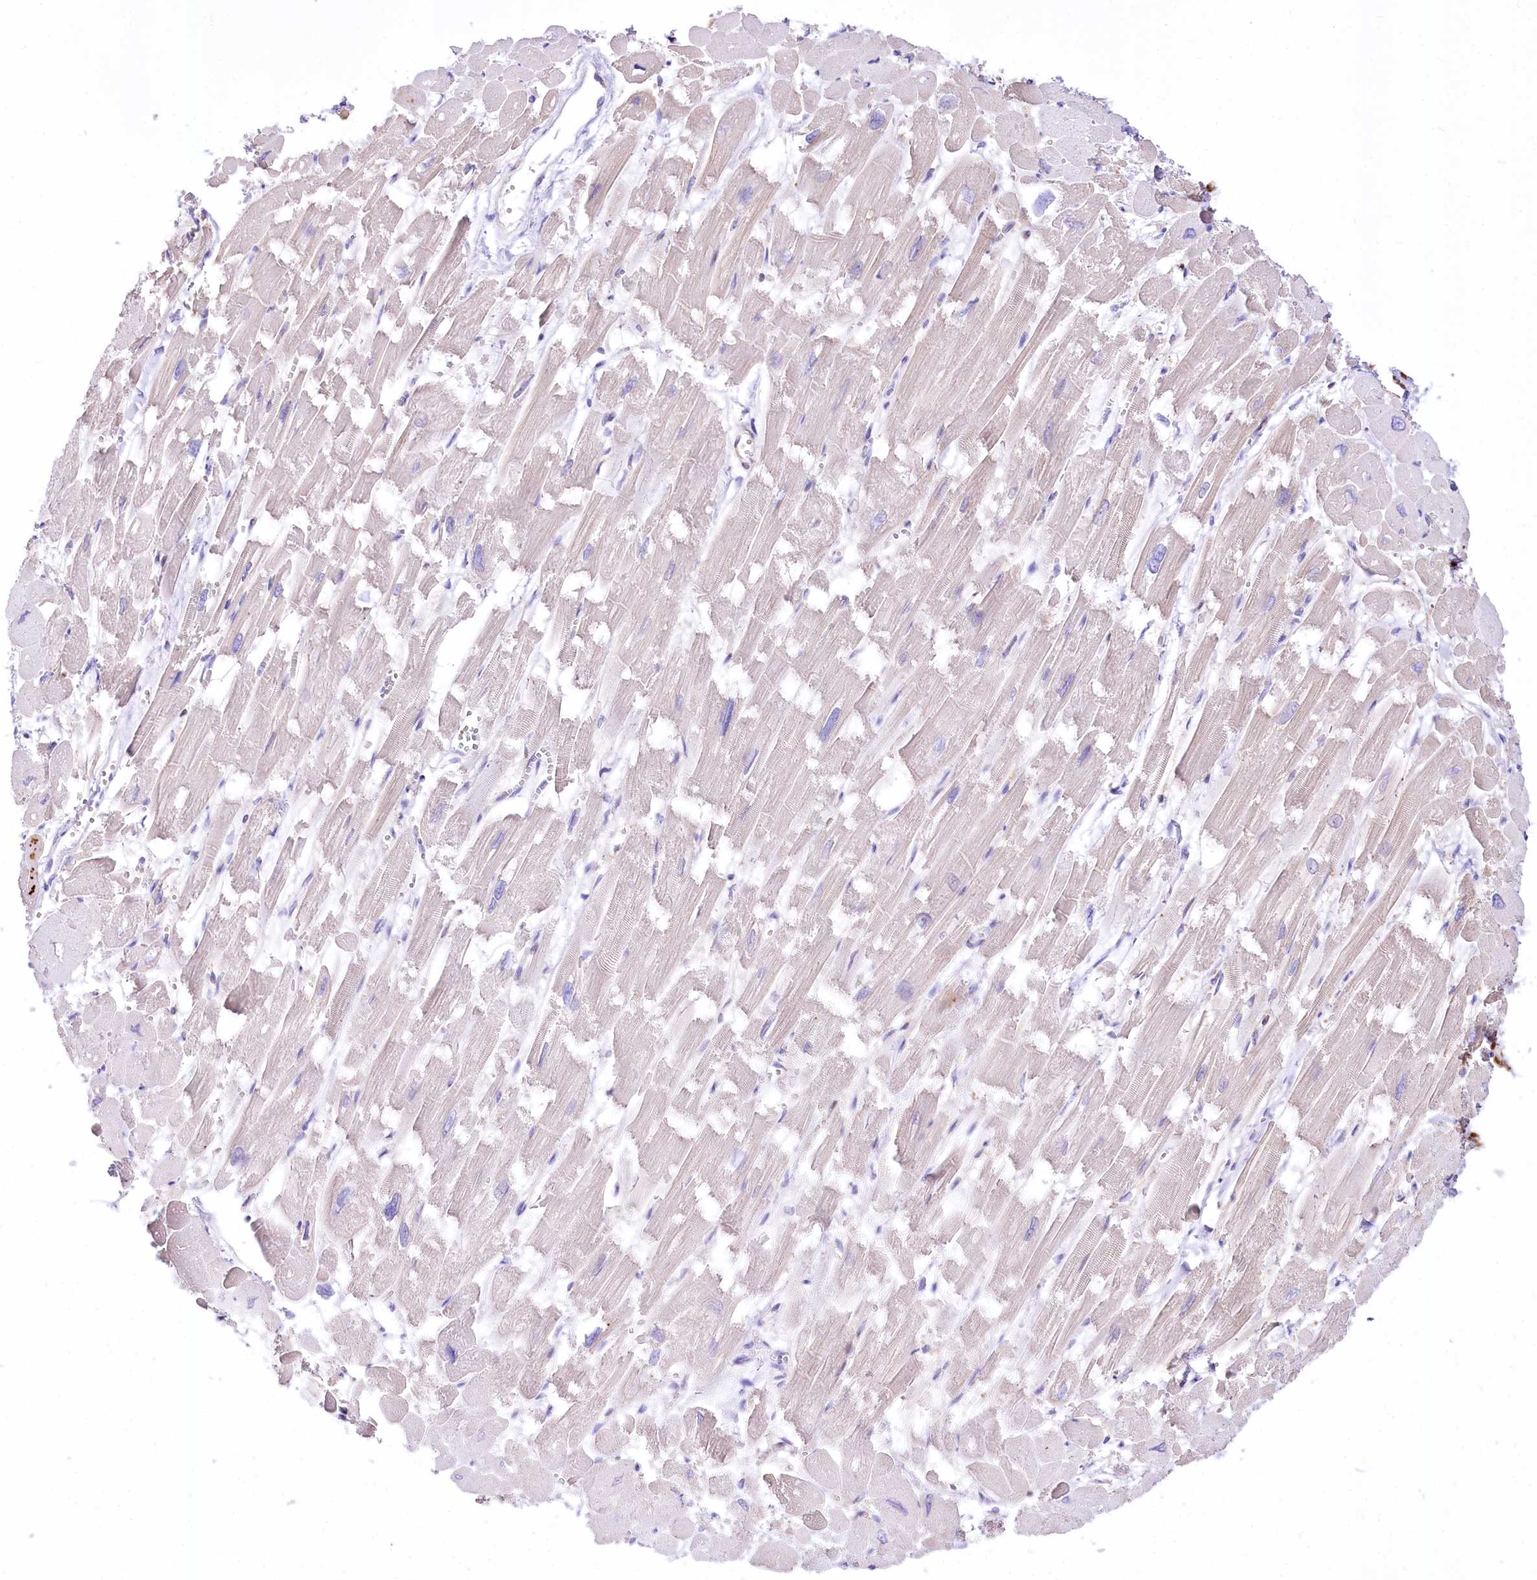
{"staining": {"intensity": "negative", "quantity": "none", "location": "none"}, "tissue": "heart muscle", "cell_type": "Cardiomyocytes", "image_type": "normal", "snomed": [{"axis": "morphology", "description": "Normal tissue, NOS"}, {"axis": "topography", "description": "Heart"}], "caption": "Protein analysis of benign heart muscle demonstrates no significant staining in cardiomyocytes.", "gene": "PTMS", "patient": {"sex": "male", "age": 54}}